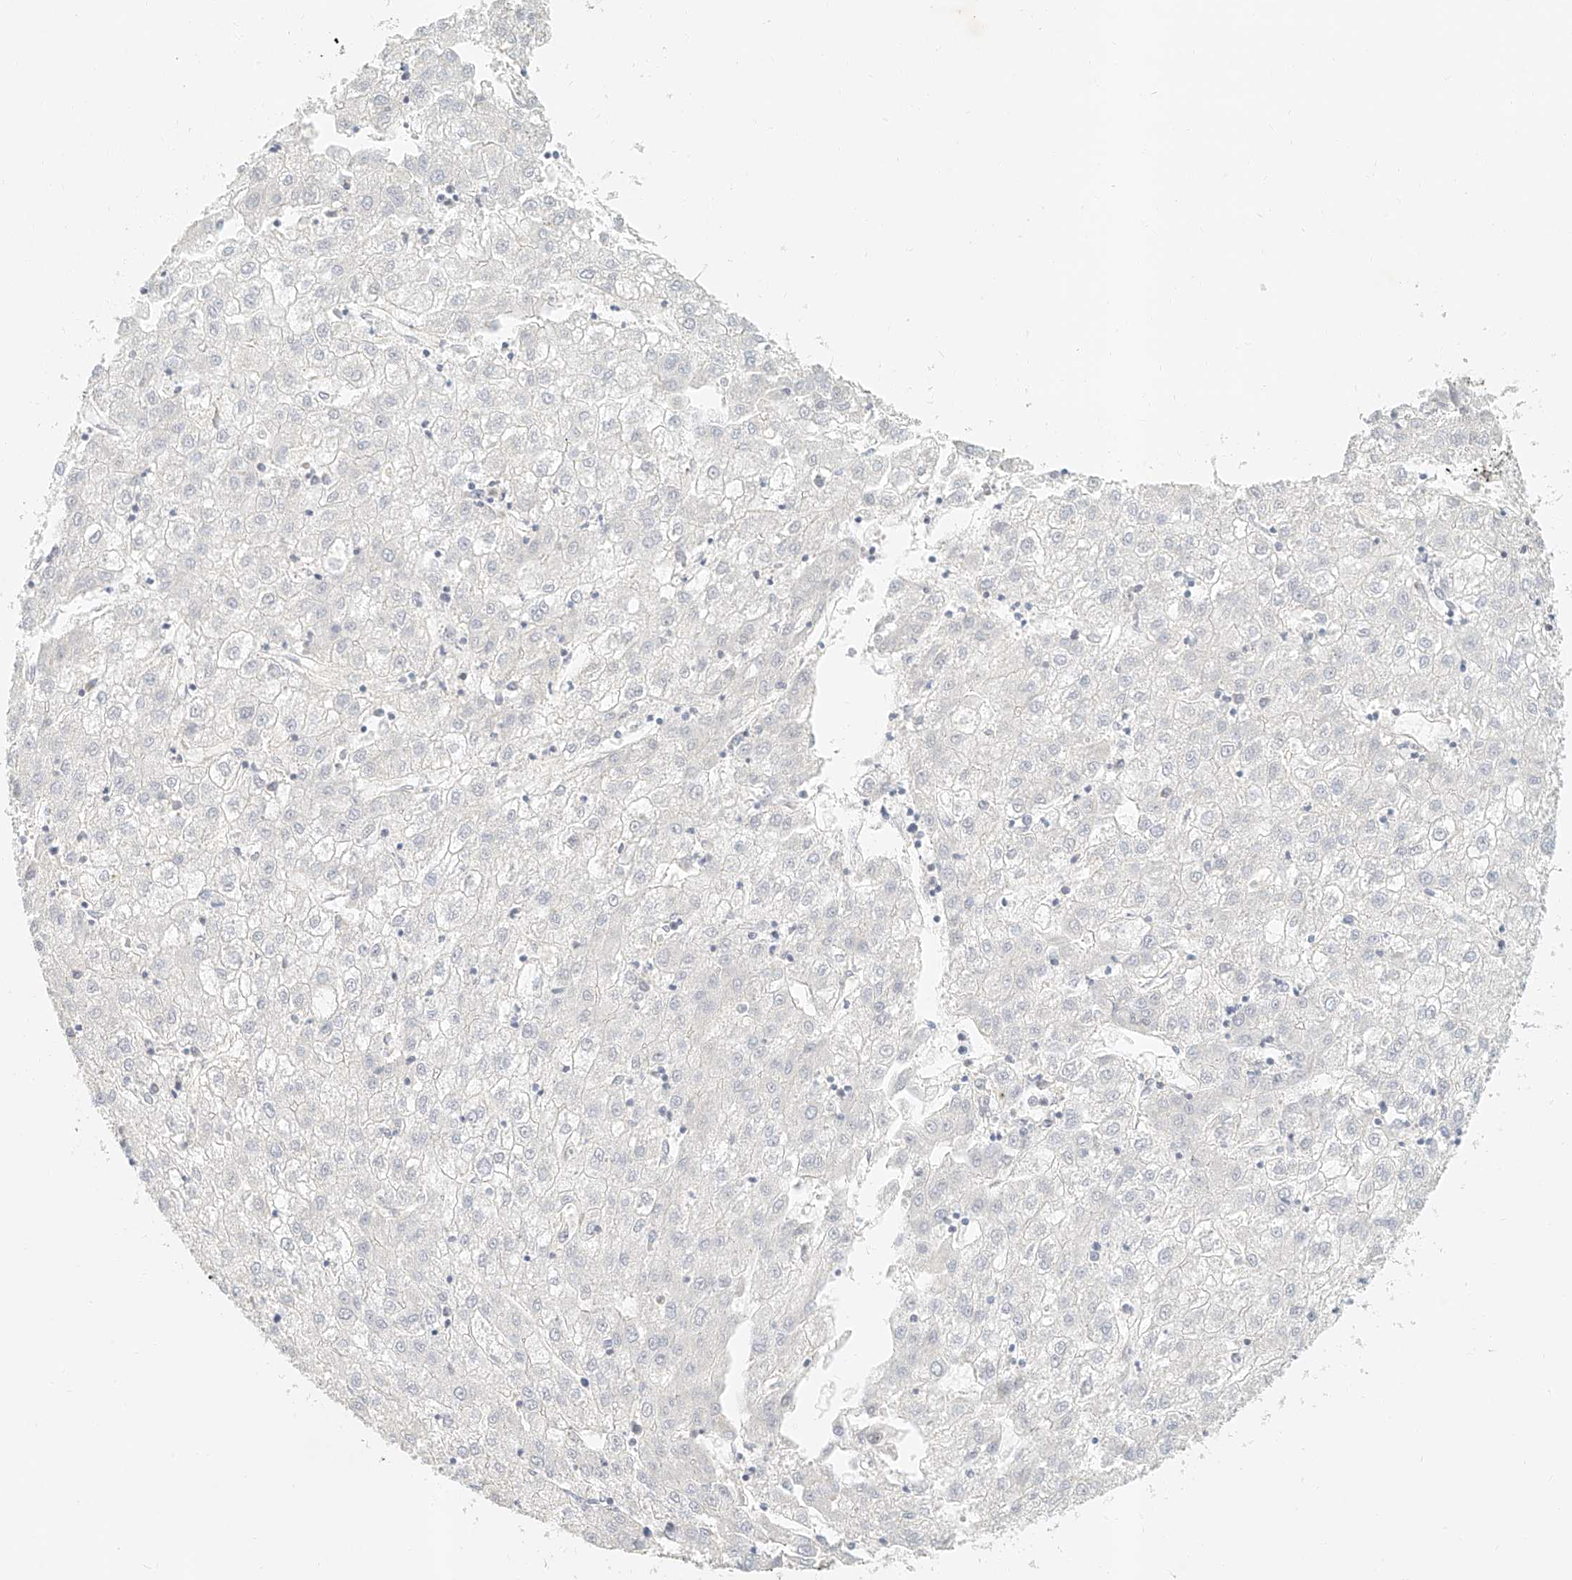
{"staining": {"intensity": "negative", "quantity": "none", "location": "none"}, "tissue": "liver cancer", "cell_type": "Tumor cells", "image_type": "cancer", "snomed": [{"axis": "morphology", "description": "Carcinoma, Hepatocellular, NOS"}, {"axis": "topography", "description": "Liver"}], "caption": "Hepatocellular carcinoma (liver) was stained to show a protein in brown. There is no significant positivity in tumor cells.", "gene": "CXorf58", "patient": {"sex": "male", "age": 72}}